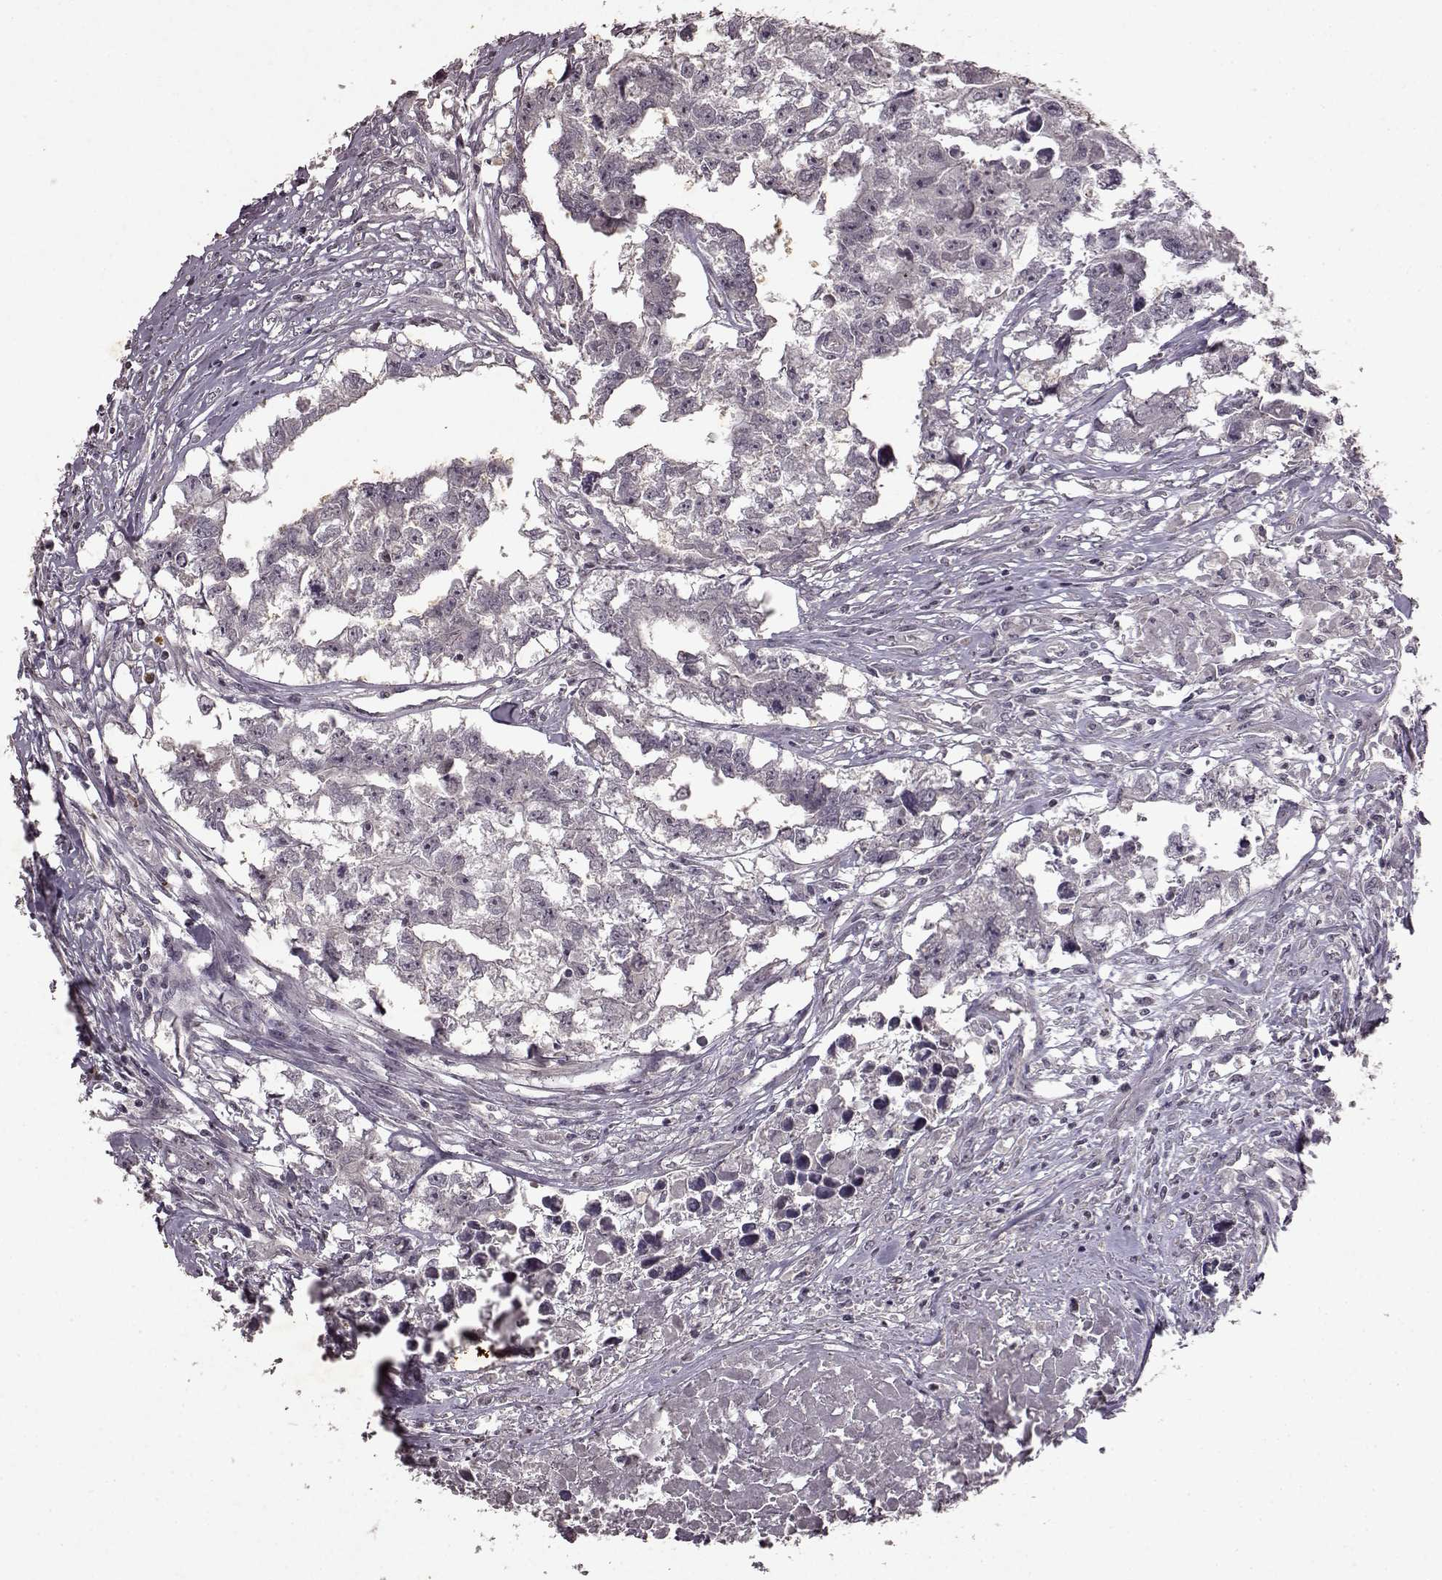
{"staining": {"intensity": "negative", "quantity": "none", "location": "none"}, "tissue": "testis cancer", "cell_type": "Tumor cells", "image_type": "cancer", "snomed": [{"axis": "morphology", "description": "Carcinoma, Embryonal, NOS"}, {"axis": "morphology", "description": "Teratoma, malignant, NOS"}, {"axis": "topography", "description": "Testis"}], "caption": "Testis cancer stained for a protein using immunohistochemistry reveals no positivity tumor cells.", "gene": "LHB", "patient": {"sex": "male", "age": 44}}